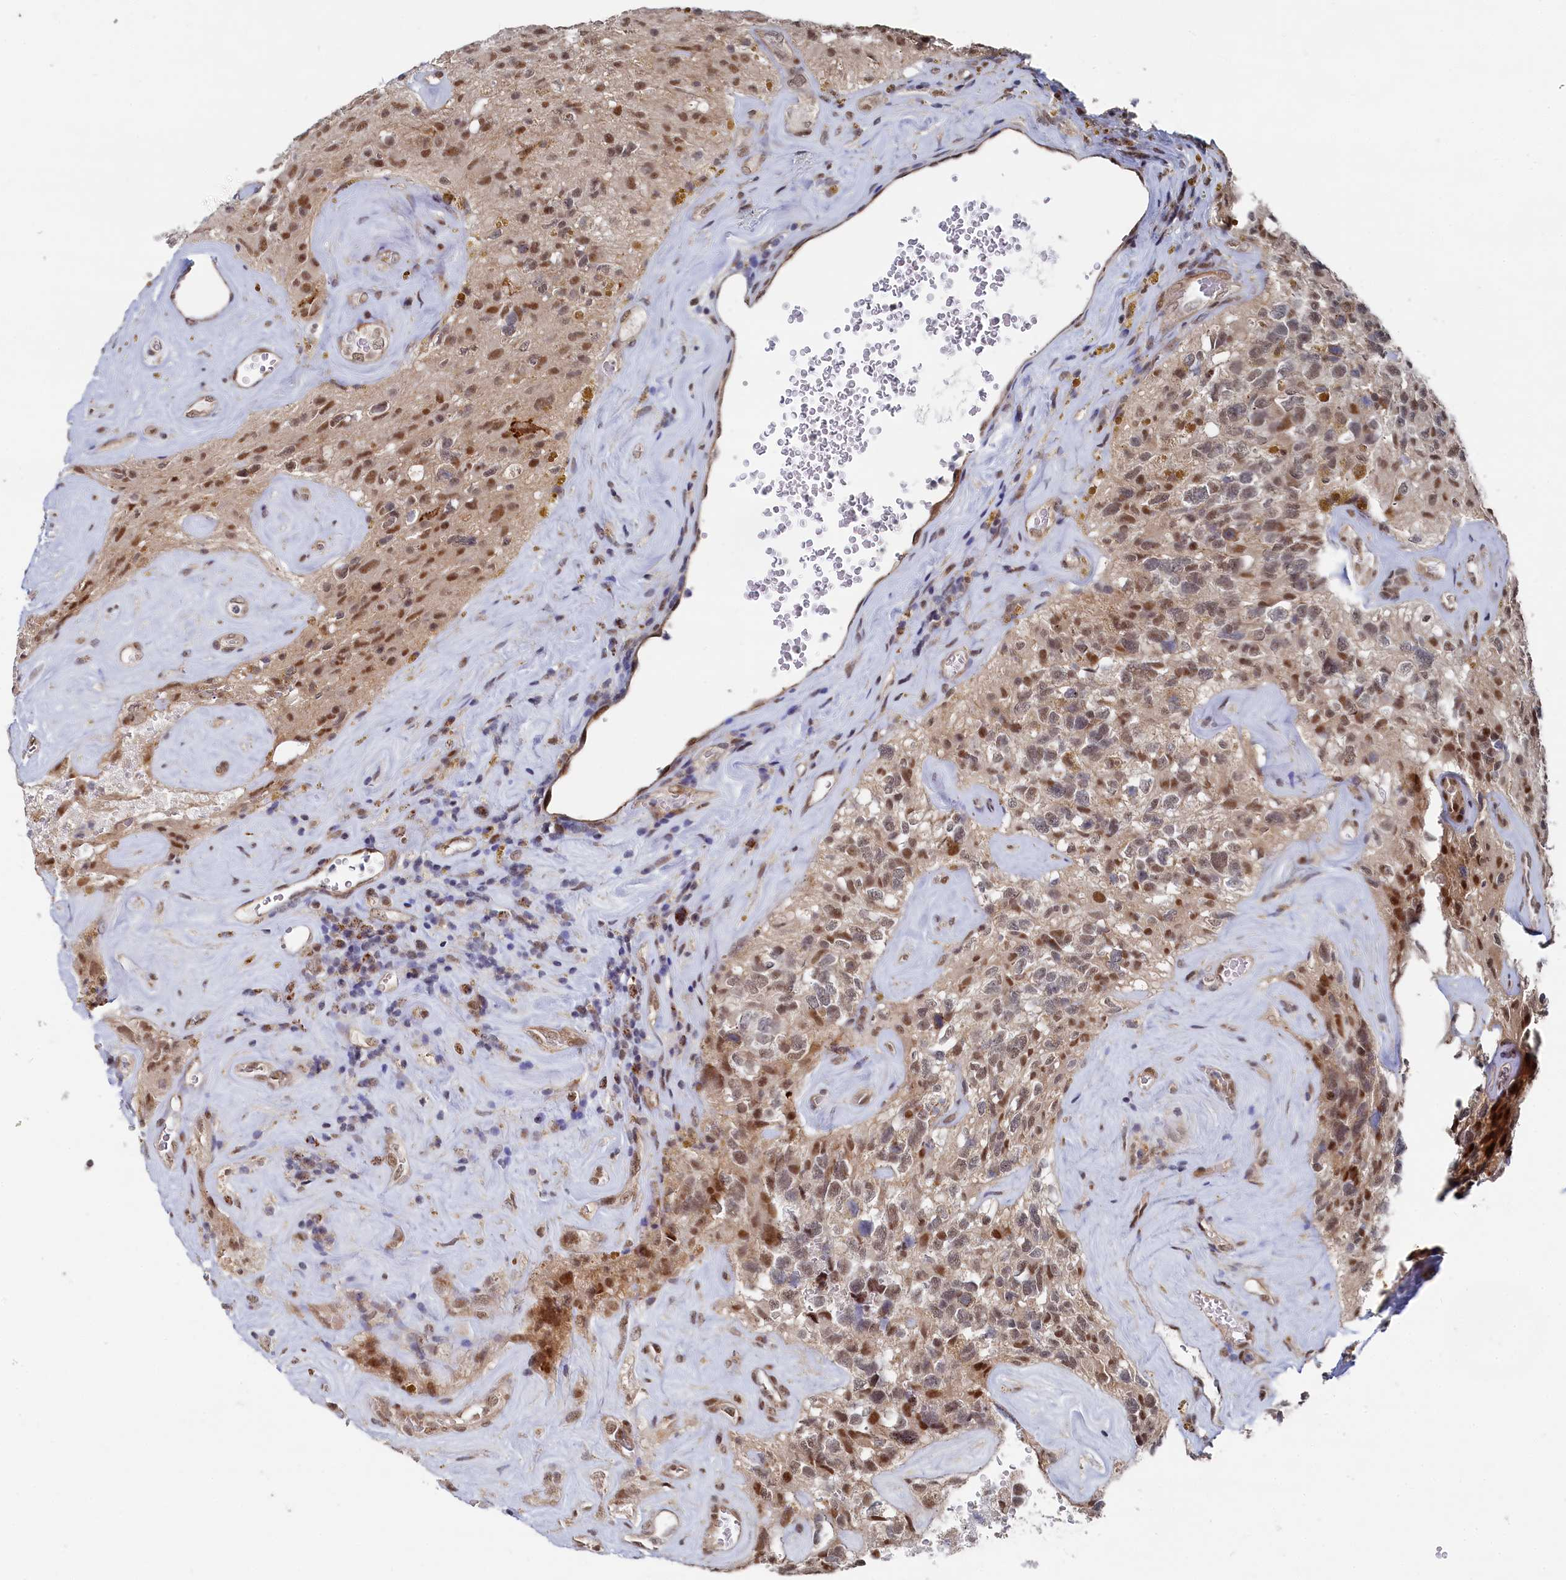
{"staining": {"intensity": "moderate", "quantity": ">75%", "location": "nuclear"}, "tissue": "glioma", "cell_type": "Tumor cells", "image_type": "cancer", "snomed": [{"axis": "morphology", "description": "Glioma, malignant, High grade"}, {"axis": "topography", "description": "Brain"}], "caption": "Protein expression analysis of human glioma reveals moderate nuclear positivity in about >75% of tumor cells.", "gene": "BUB3", "patient": {"sex": "male", "age": 69}}